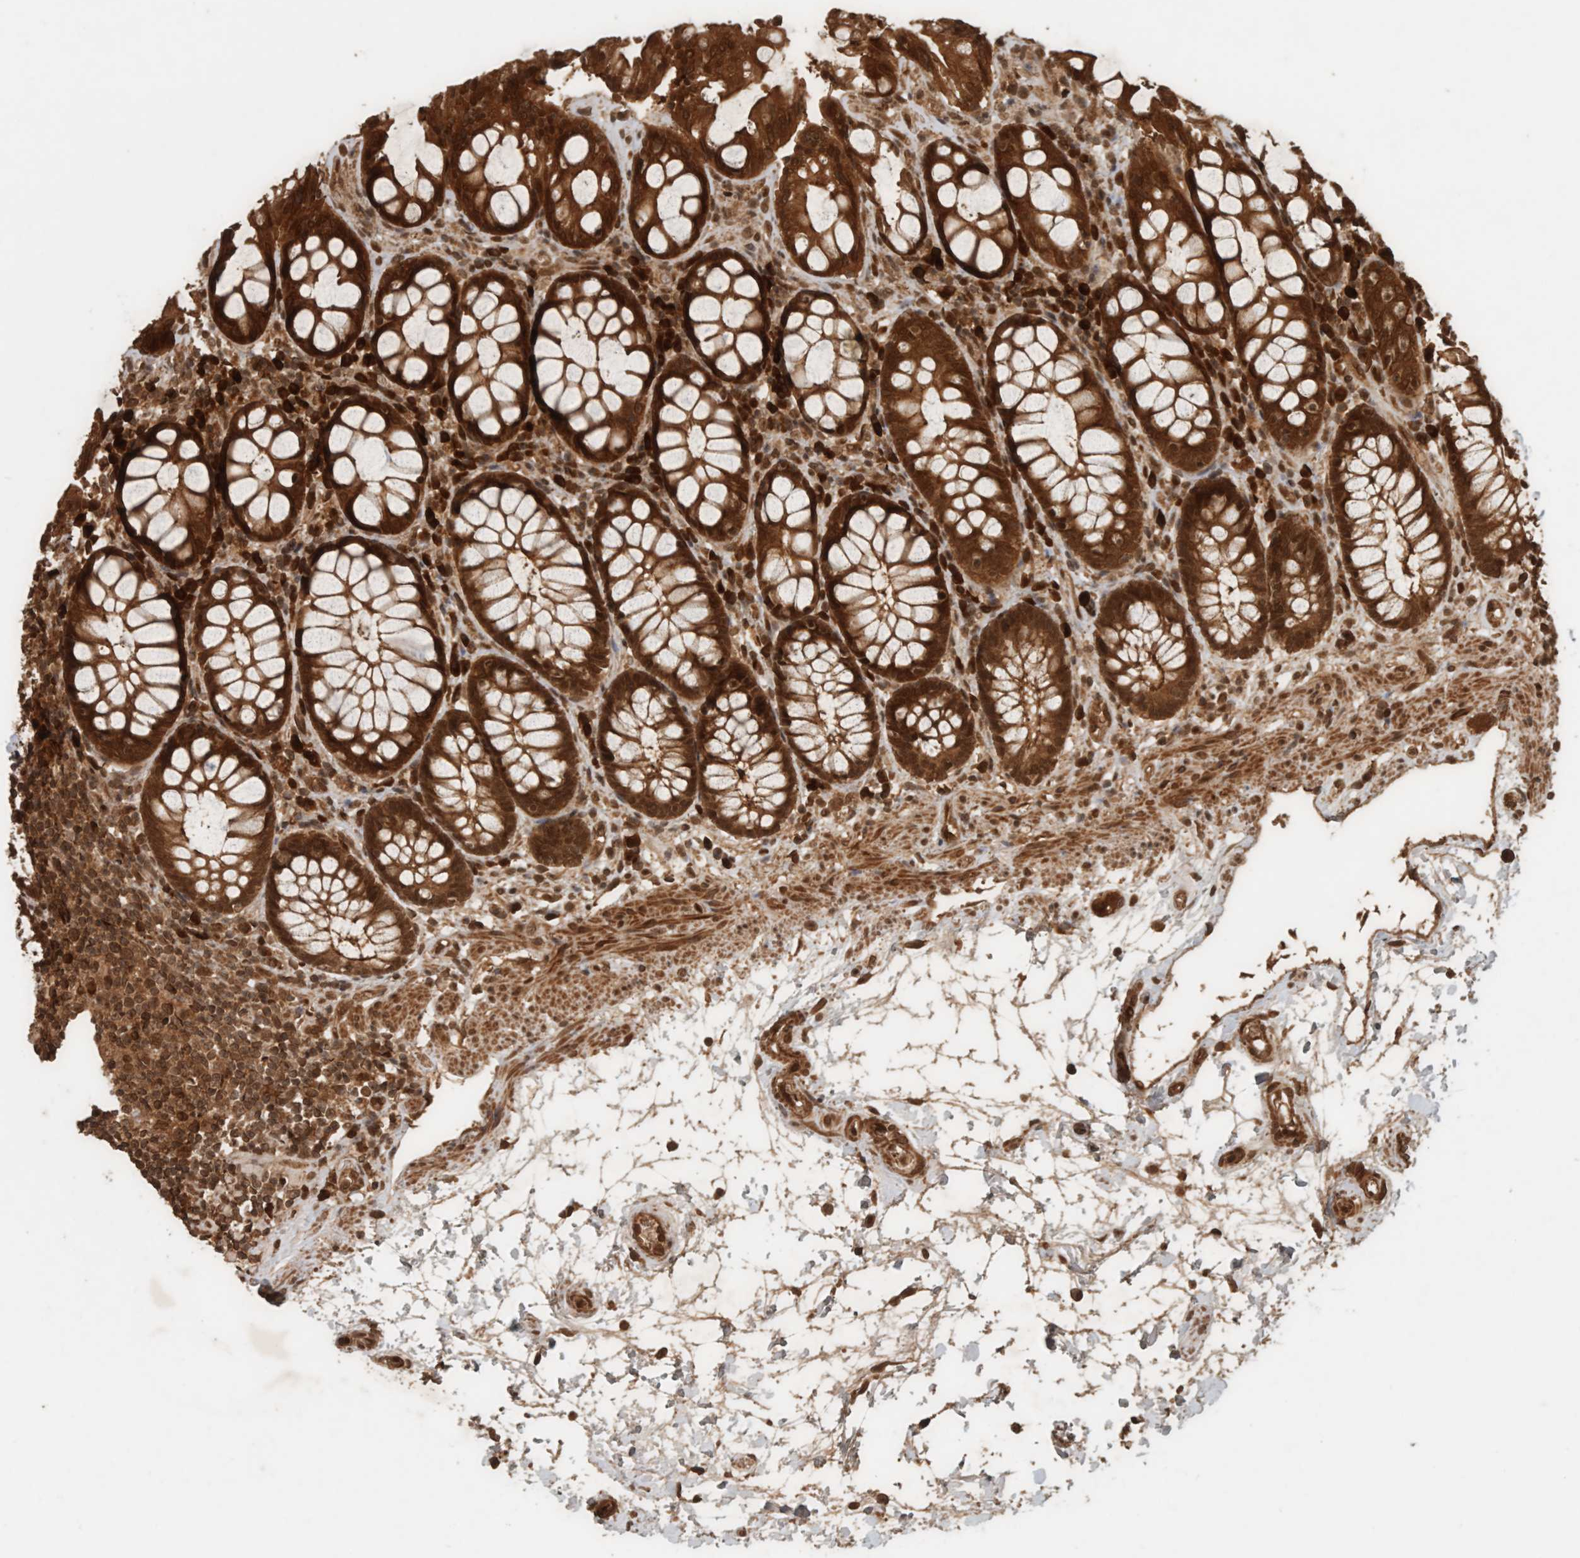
{"staining": {"intensity": "strong", "quantity": ">75%", "location": "cytoplasmic/membranous,nuclear"}, "tissue": "rectum", "cell_type": "Glandular cells", "image_type": "normal", "snomed": [{"axis": "morphology", "description": "Normal tissue, NOS"}, {"axis": "topography", "description": "Rectum"}], "caption": "DAB immunohistochemical staining of normal rectum displays strong cytoplasmic/membranous,nuclear protein positivity in approximately >75% of glandular cells.", "gene": "CNTROB", "patient": {"sex": "male", "age": 64}}